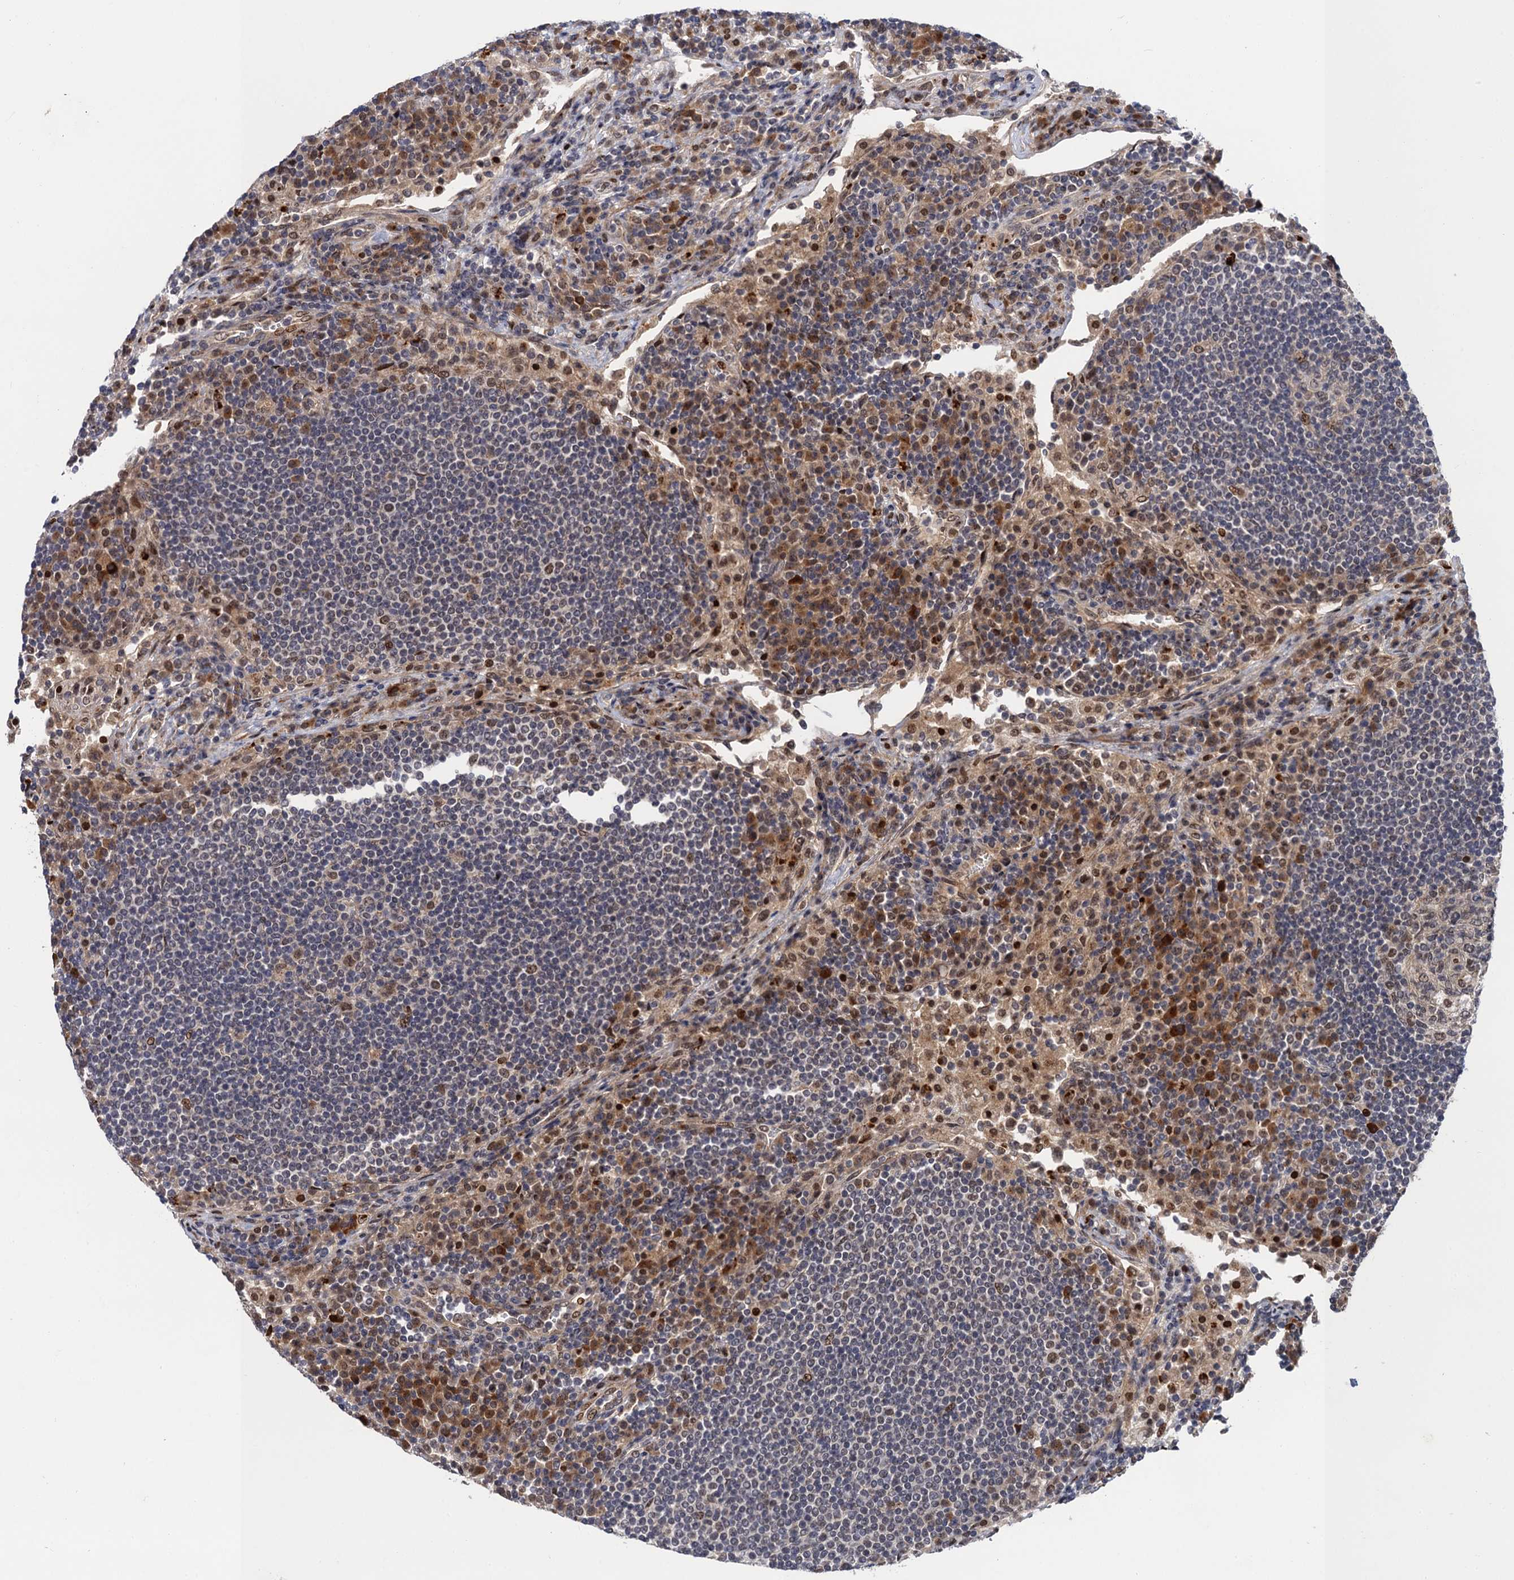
{"staining": {"intensity": "moderate", "quantity": "25%-75%", "location": "nuclear"}, "tissue": "lymph node", "cell_type": "Germinal center cells", "image_type": "normal", "snomed": [{"axis": "morphology", "description": "Normal tissue, NOS"}, {"axis": "topography", "description": "Lymph node"}], "caption": "Moderate nuclear expression is present in approximately 25%-75% of germinal center cells in benign lymph node. (DAB (3,3'-diaminobenzidine) IHC, brown staining for protein, blue staining for nuclei).", "gene": "NEK8", "patient": {"sex": "female", "age": 53}}